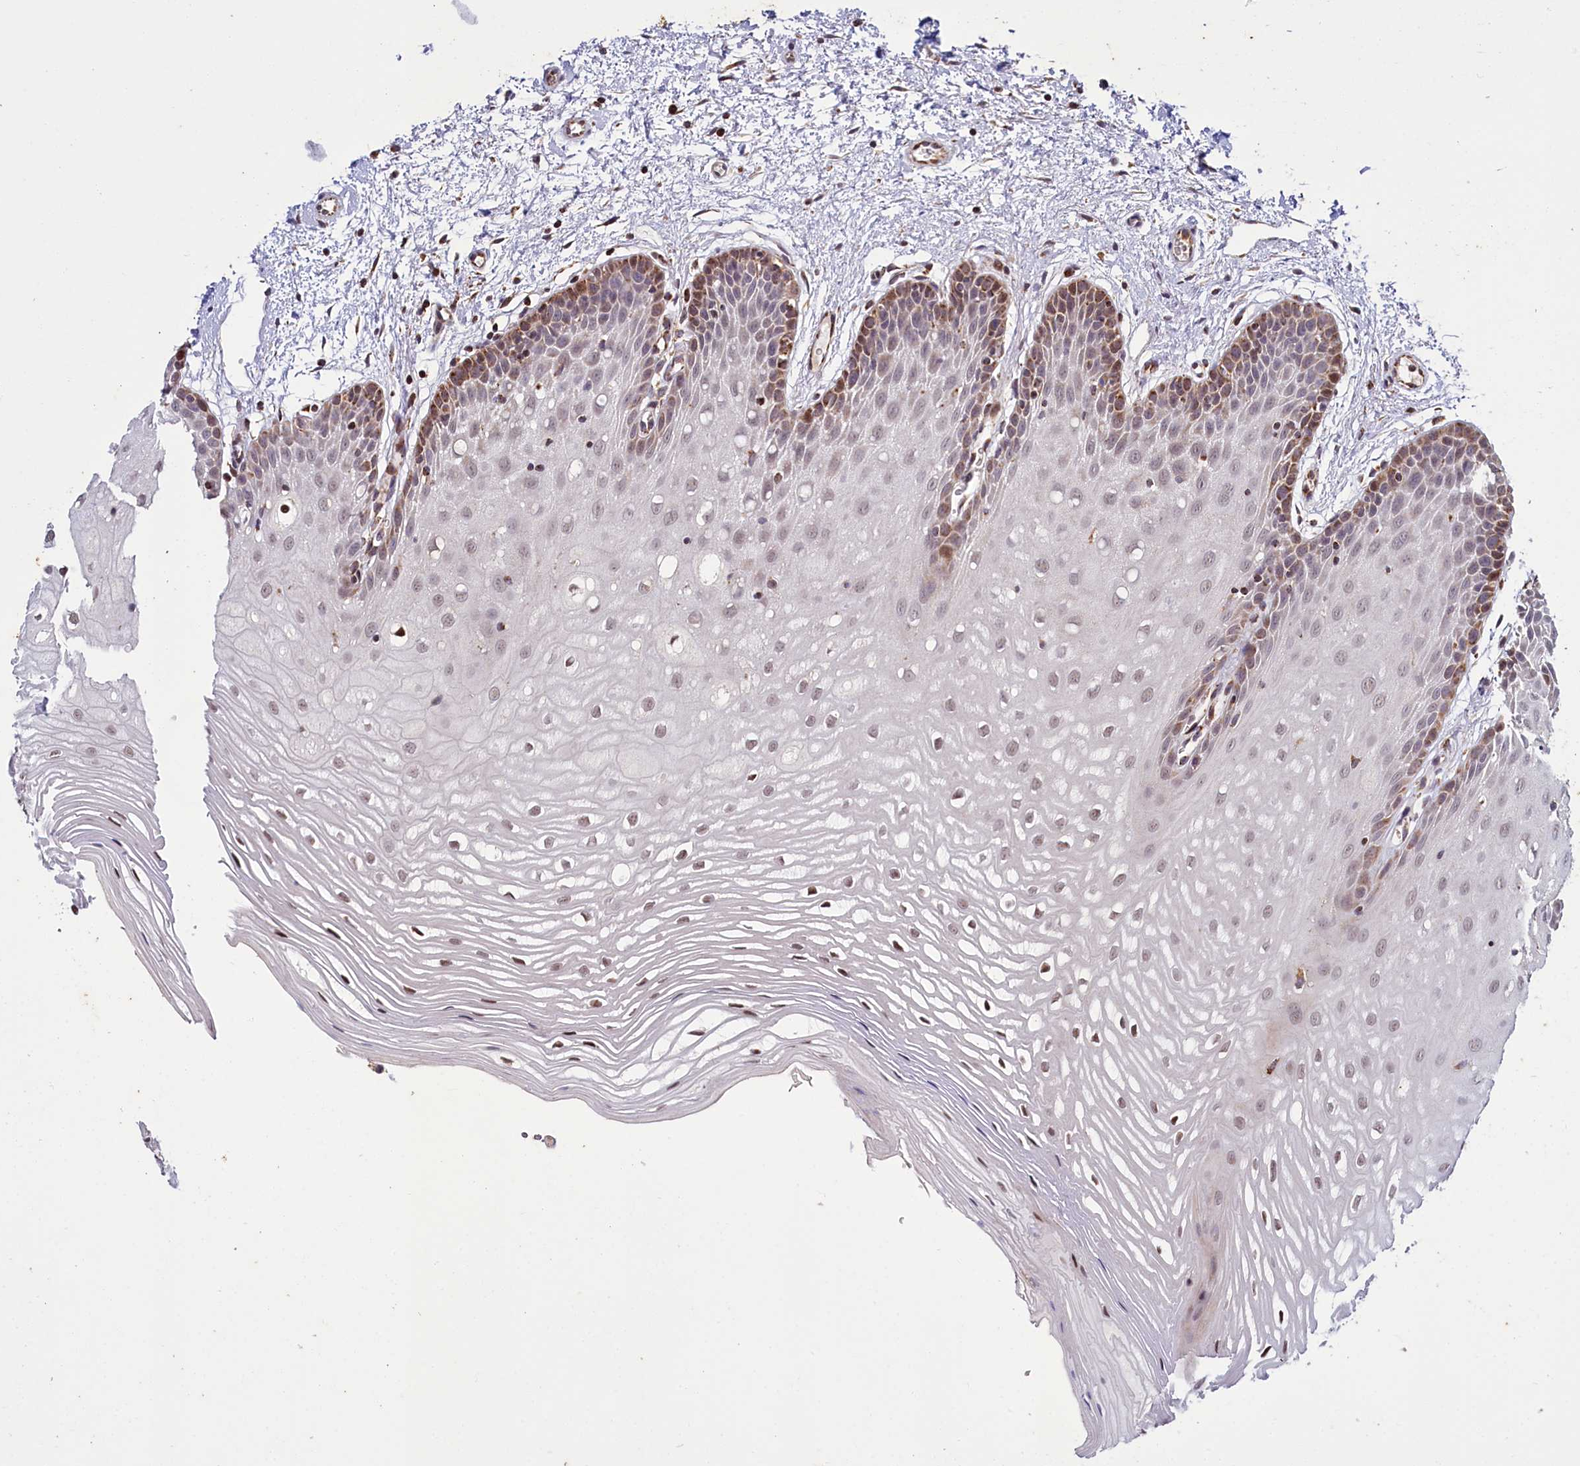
{"staining": {"intensity": "moderate", "quantity": ">75%", "location": "cytoplasmic/membranous"}, "tissue": "oral mucosa", "cell_type": "Squamous epithelial cells", "image_type": "normal", "snomed": [{"axis": "morphology", "description": "Normal tissue, NOS"}, {"axis": "topography", "description": "Oral tissue"}, {"axis": "topography", "description": "Tounge, NOS"}], "caption": "Brown immunohistochemical staining in unremarkable human oral mucosa exhibits moderate cytoplasmic/membranous positivity in approximately >75% of squamous epithelial cells.", "gene": "DYNC2H1", "patient": {"sex": "female", "age": 73}}